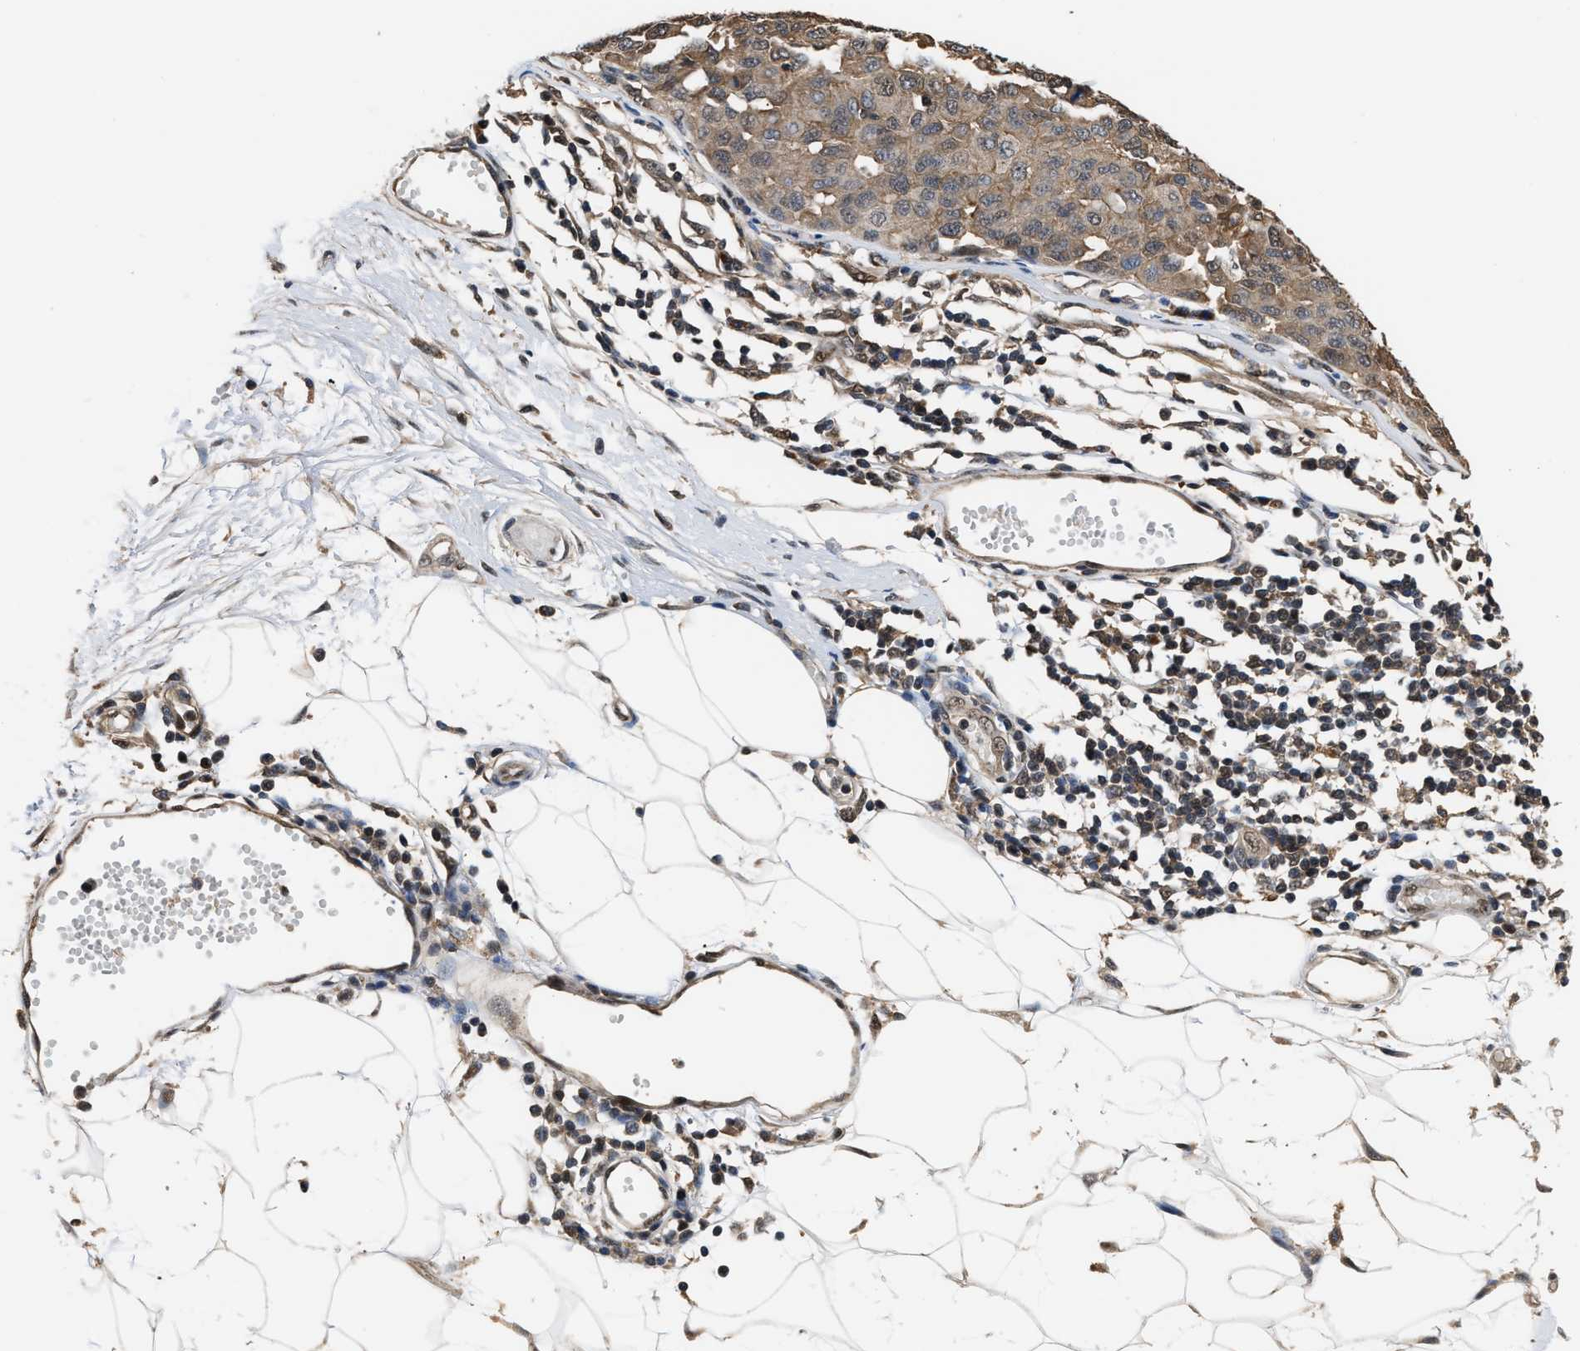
{"staining": {"intensity": "weak", "quantity": ">75%", "location": "cytoplasmic/membranous"}, "tissue": "melanoma", "cell_type": "Tumor cells", "image_type": "cancer", "snomed": [{"axis": "morphology", "description": "Normal tissue, NOS"}, {"axis": "morphology", "description": "Malignant melanoma, NOS"}, {"axis": "topography", "description": "Skin"}], "caption": "The histopathology image displays staining of melanoma, revealing weak cytoplasmic/membranous protein expression (brown color) within tumor cells. Using DAB (3,3'-diaminobenzidine) (brown) and hematoxylin (blue) stains, captured at high magnification using brightfield microscopy.", "gene": "SCAI", "patient": {"sex": "male", "age": 62}}